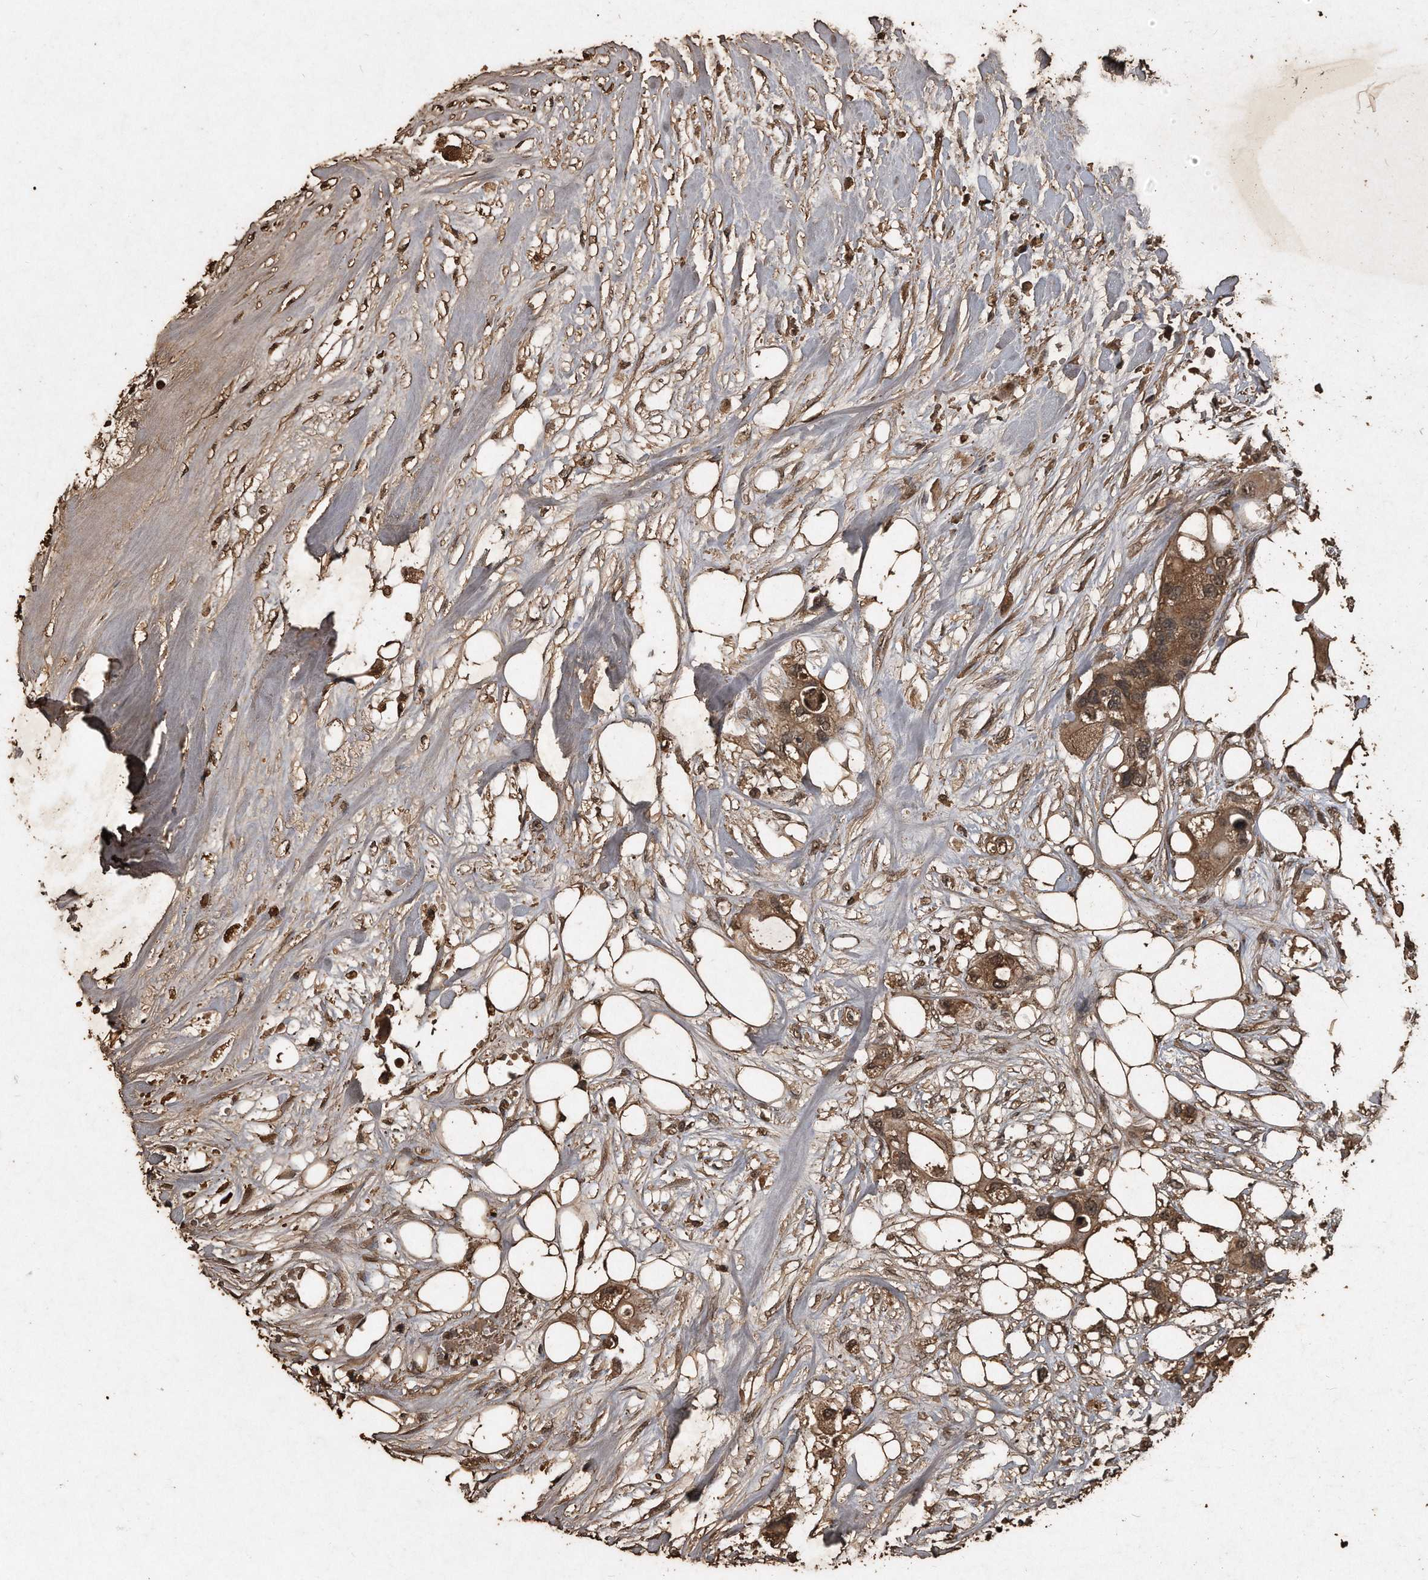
{"staining": {"intensity": "moderate", "quantity": ">75%", "location": "cytoplasmic/membranous,nuclear"}, "tissue": "colorectal cancer", "cell_type": "Tumor cells", "image_type": "cancer", "snomed": [{"axis": "morphology", "description": "Adenocarcinoma, NOS"}, {"axis": "topography", "description": "Colon"}], "caption": "Moderate cytoplasmic/membranous and nuclear expression for a protein is appreciated in about >75% of tumor cells of colorectal cancer using immunohistochemistry.", "gene": "CFLAR", "patient": {"sex": "female", "age": 57}}